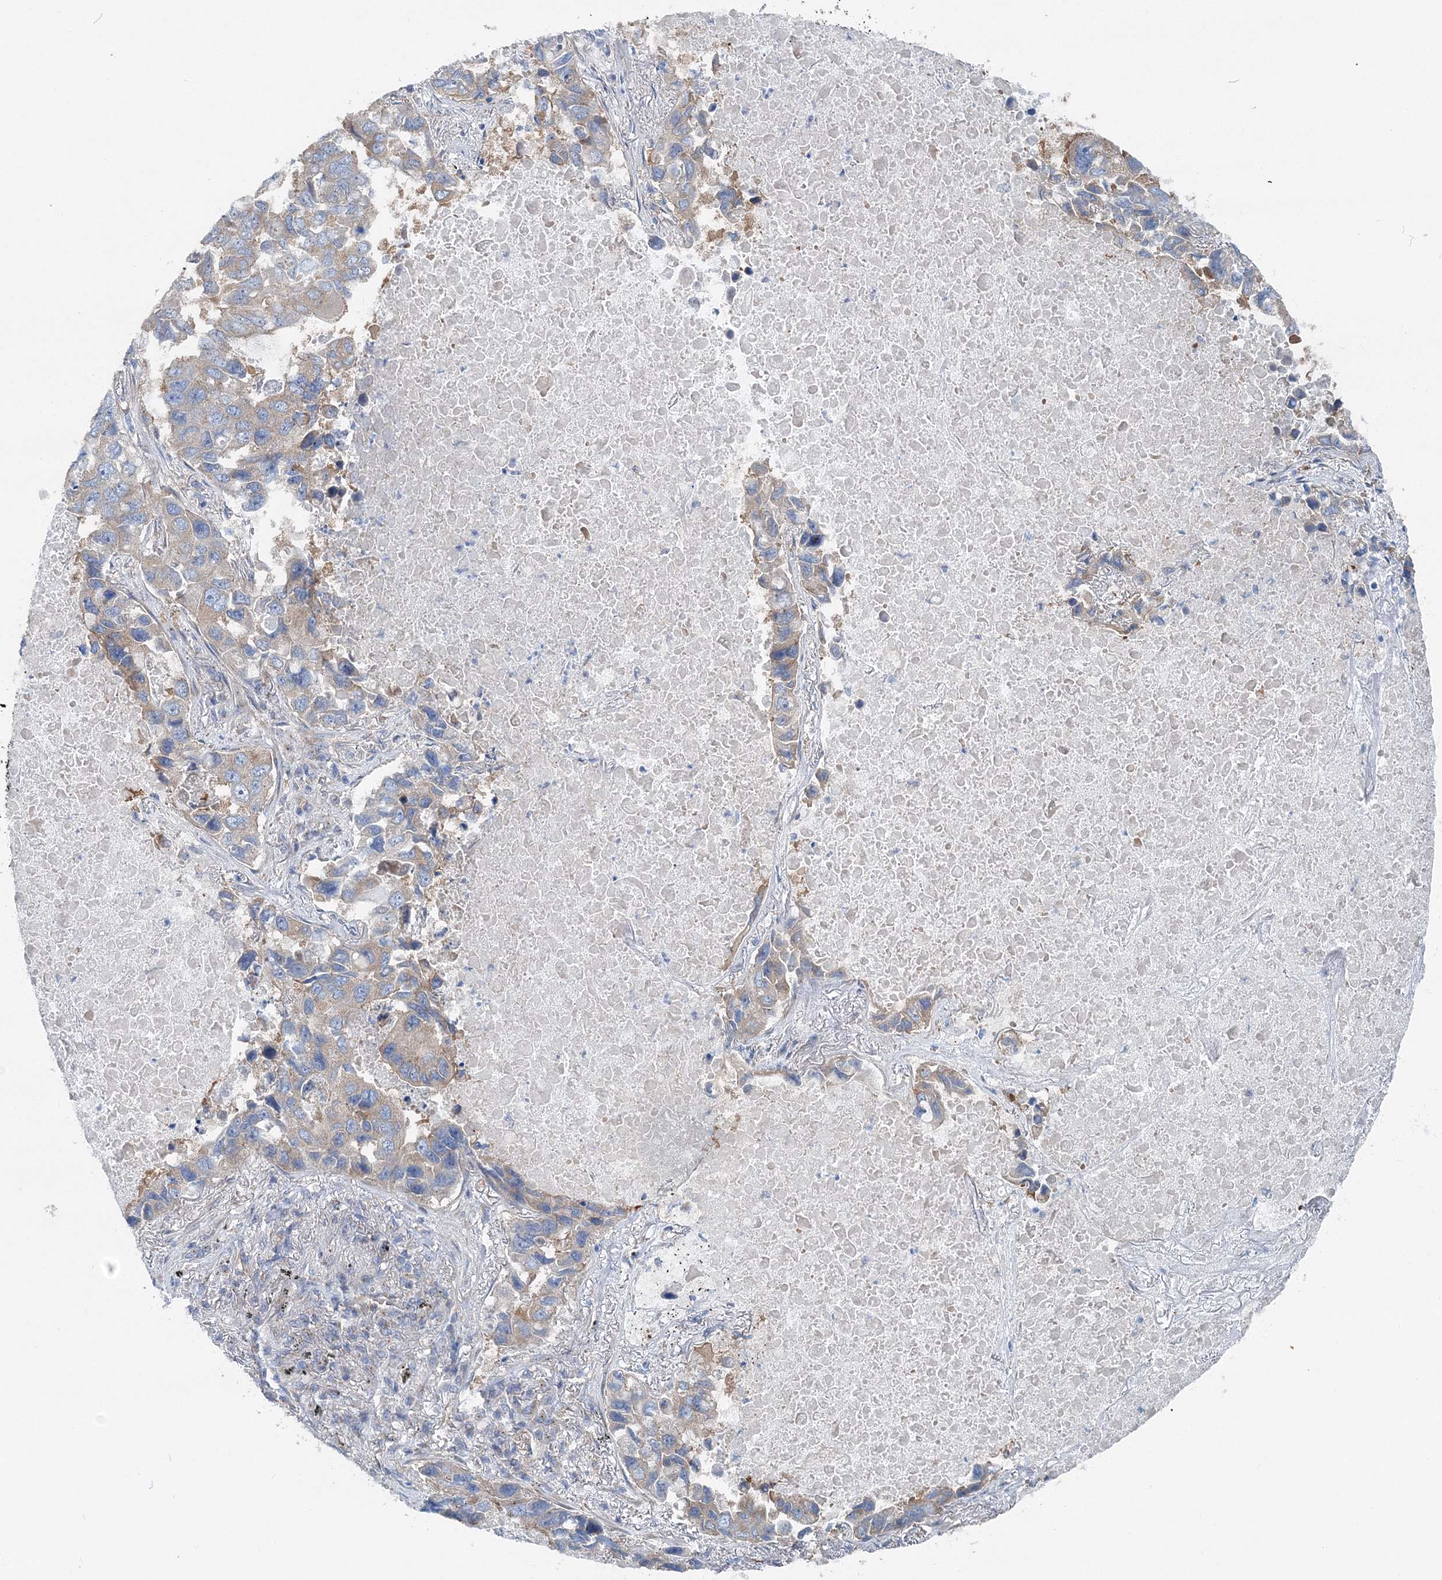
{"staining": {"intensity": "weak", "quantity": ">75%", "location": "cytoplasmic/membranous"}, "tissue": "lung cancer", "cell_type": "Tumor cells", "image_type": "cancer", "snomed": [{"axis": "morphology", "description": "Adenocarcinoma, NOS"}, {"axis": "topography", "description": "Lung"}], "caption": "A photomicrograph showing weak cytoplasmic/membranous expression in approximately >75% of tumor cells in lung cancer (adenocarcinoma), as visualized by brown immunohistochemical staining.", "gene": "MPHOSPH9", "patient": {"sex": "male", "age": 64}}